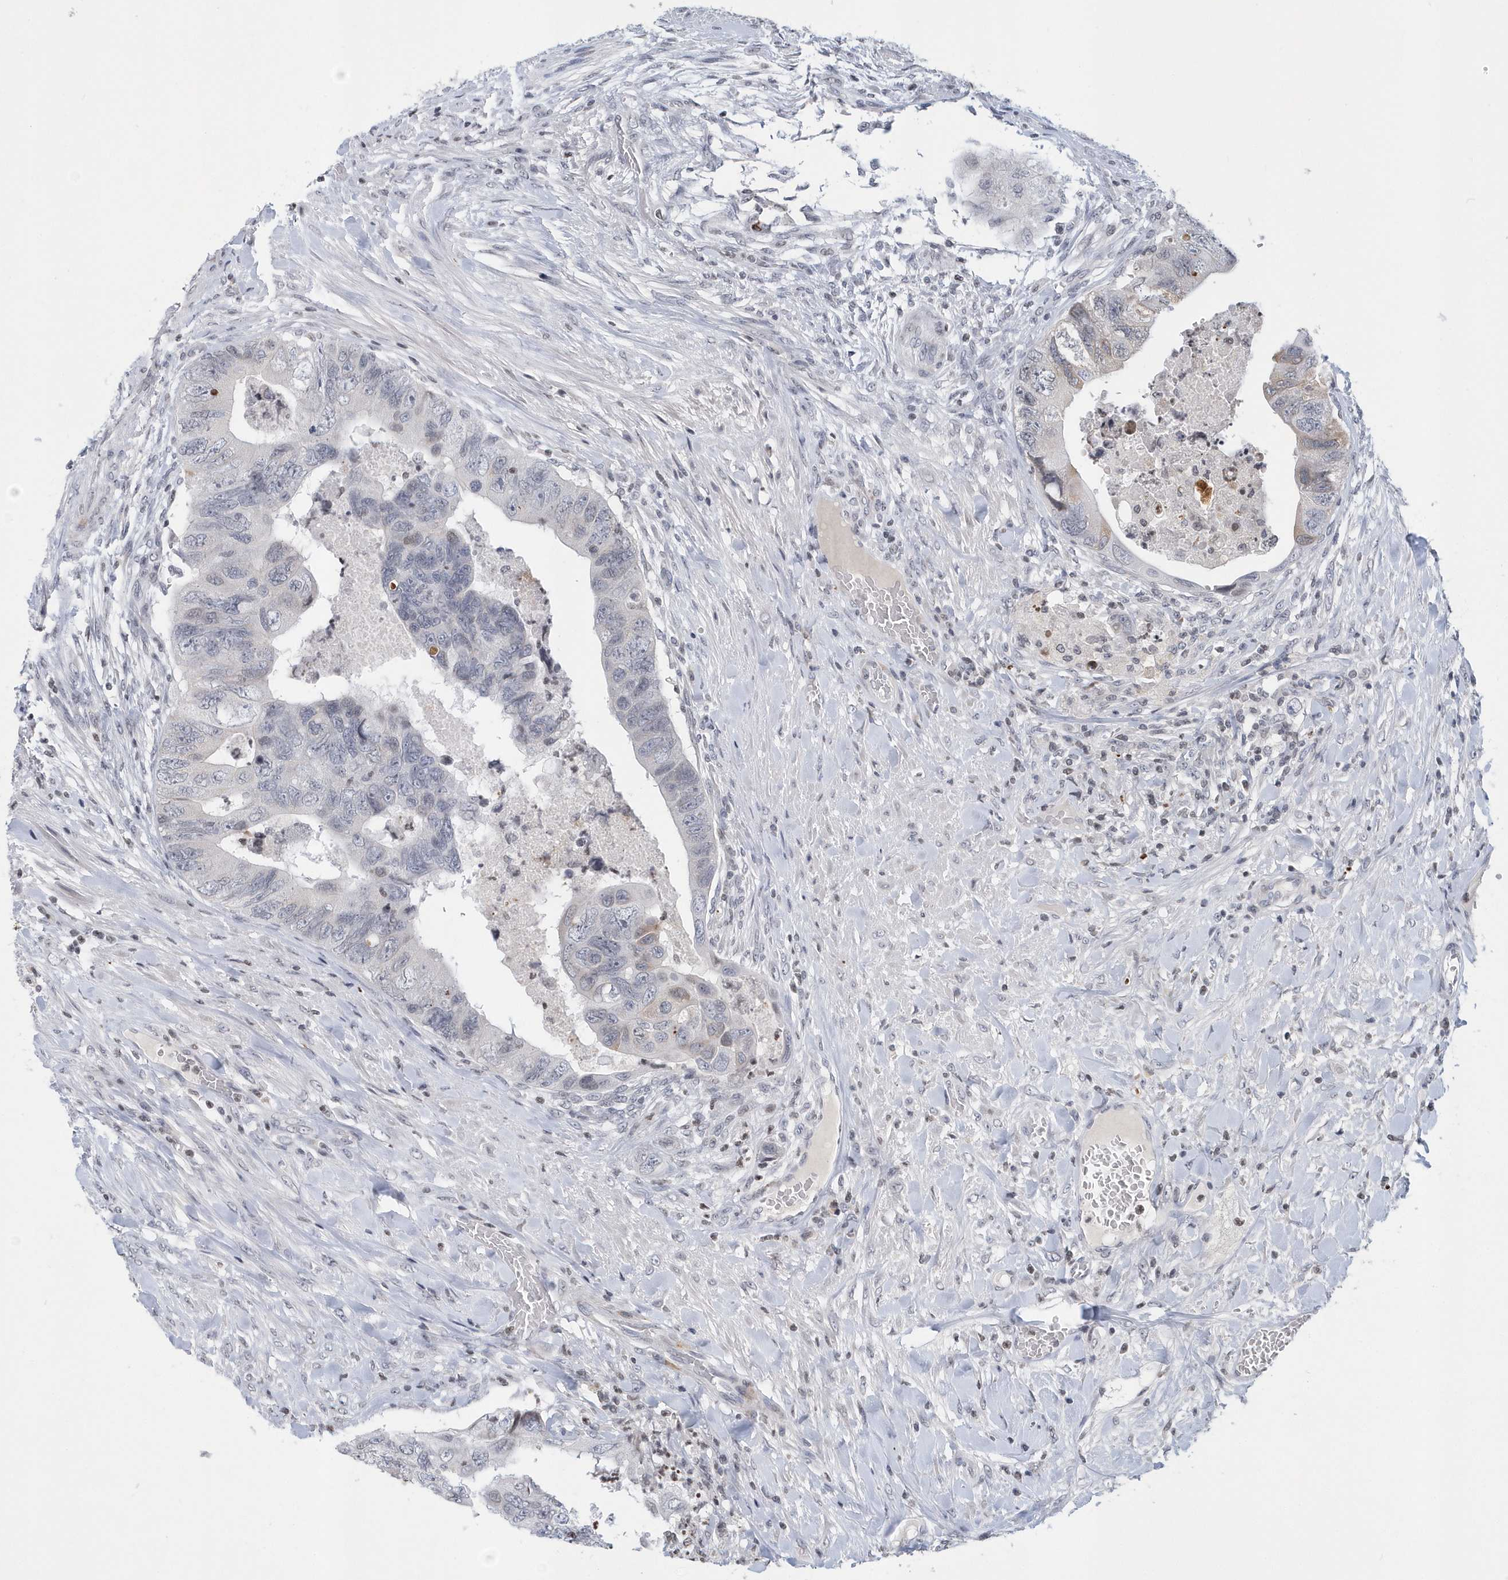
{"staining": {"intensity": "negative", "quantity": "none", "location": "none"}, "tissue": "colorectal cancer", "cell_type": "Tumor cells", "image_type": "cancer", "snomed": [{"axis": "morphology", "description": "Adenocarcinoma, NOS"}, {"axis": "topography", "description": "Rectum"}], "caption": "Micrograph shows no protein staining in tumor cells of colorectal cancer (adenocarcinoma) tissue.", "gene": "VWA5B2", "patient": {"sex": "male", "age": 63}}